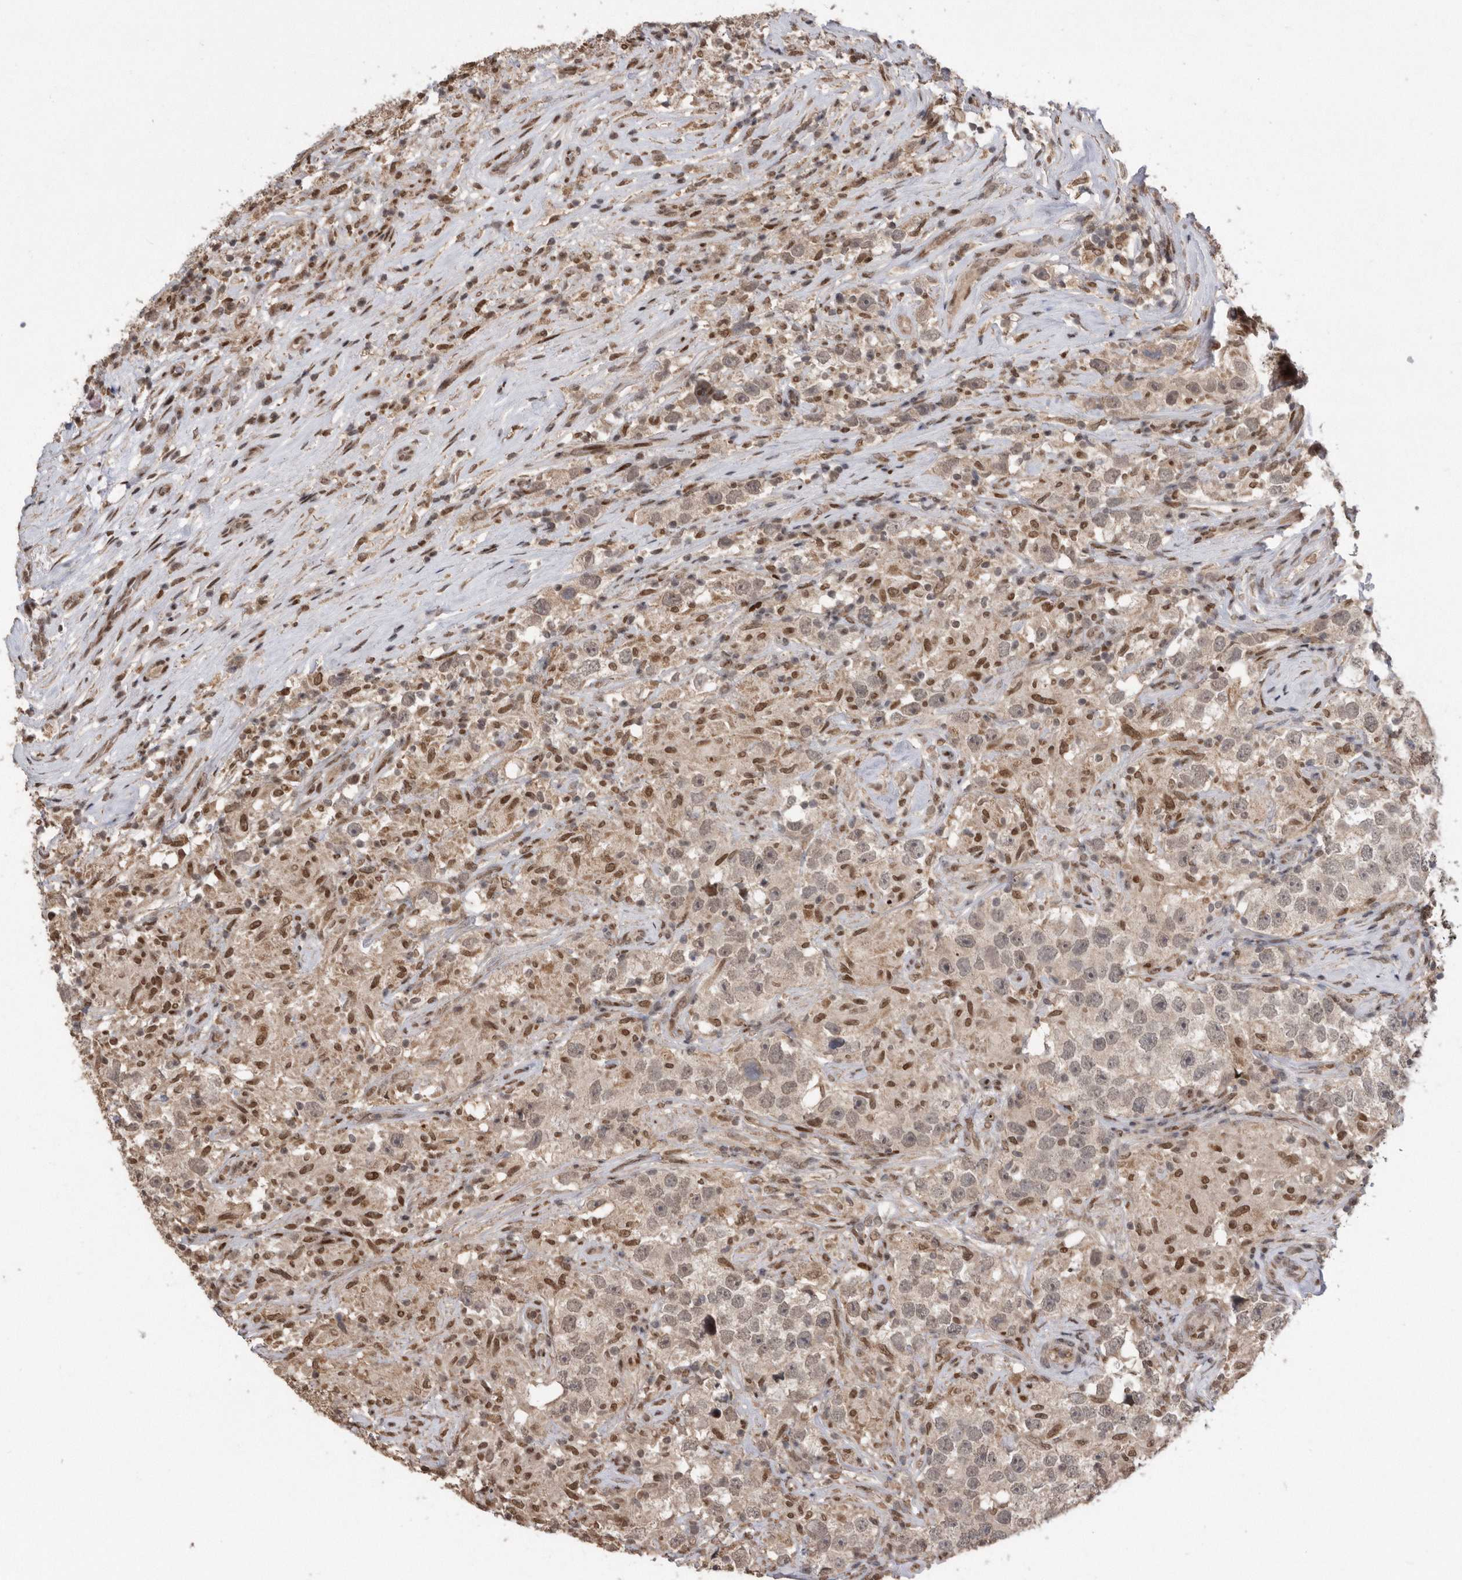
{"staining": {"intensity": "weak", "quantity": ">75%", "location": "nuclear"}, "tissue": "testis cancer", "cell_type": "Tumor cells", "image_type": "cancer", "snomed": [{"axis": "morphology", "description": "Seminoma, NOS"}, {"axis": "topography", "description": "Testis"}], "caption": "Approximately >75% of tumor cells in human seminoma (testis) display weak nuclear protein expression as visualized by brown immunohistochemical staining.", "gene": "TDRD3", "patient": {"sex": "male", "age": 49}}